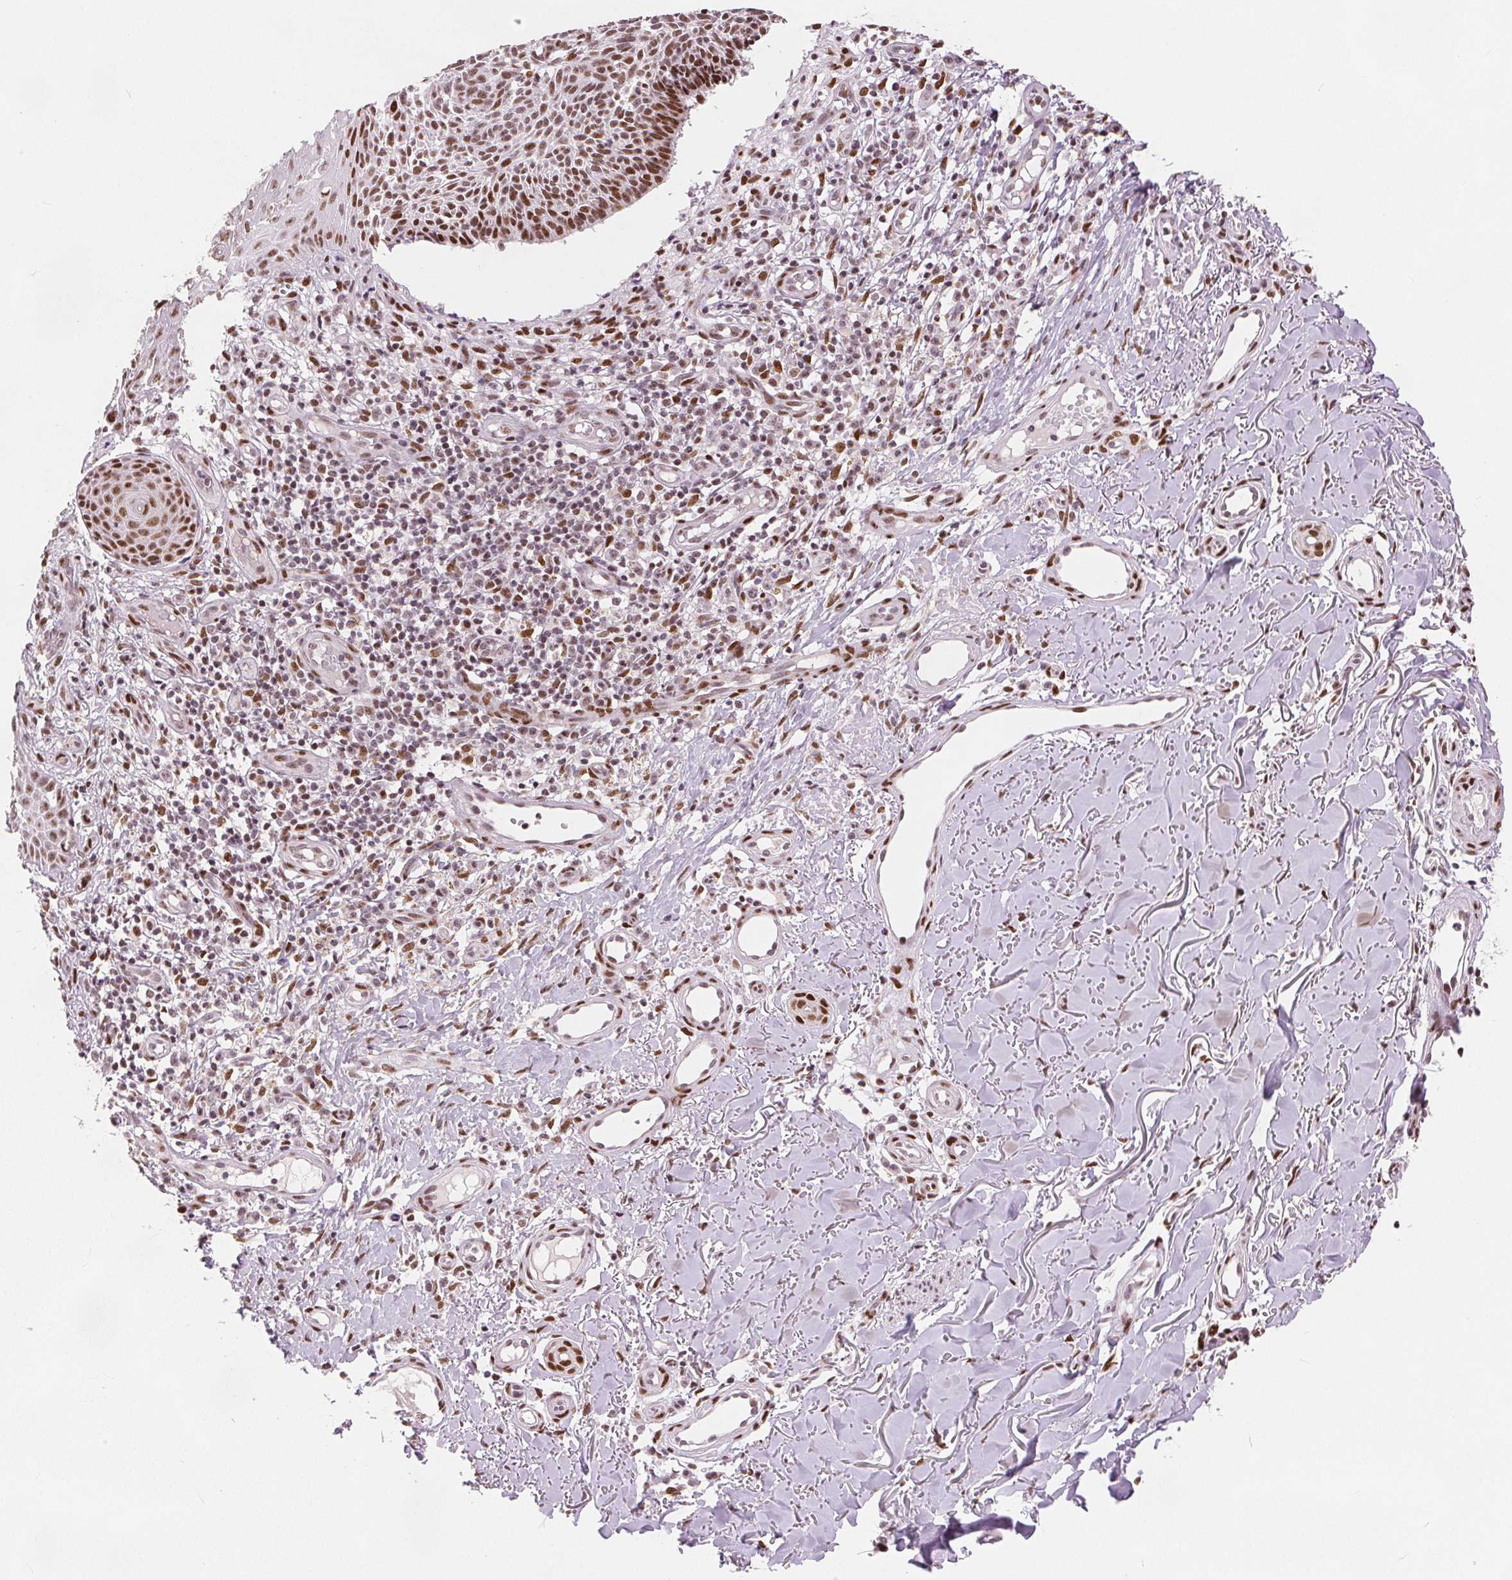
{"staining": {"intensity": "moderate", "quantity": ">75%", "location": "nuclear"}, "tissue": "skin cancer", "cell_type": "Tumor cells", "image_type": "cancer", "snomed": [{"axis": "morphology", "description": "Basal cell carcinoma"}, {"axis": "topography", "description": "Skin"}], "caption": "Basal cell carcinoma (skin) stained with immunohistochemistry (IHC) displays moderate nuclear staining in about >75% of tumor cells.", "gene": "ZNF703", "patient": {"sex": "male", "age": 88}}